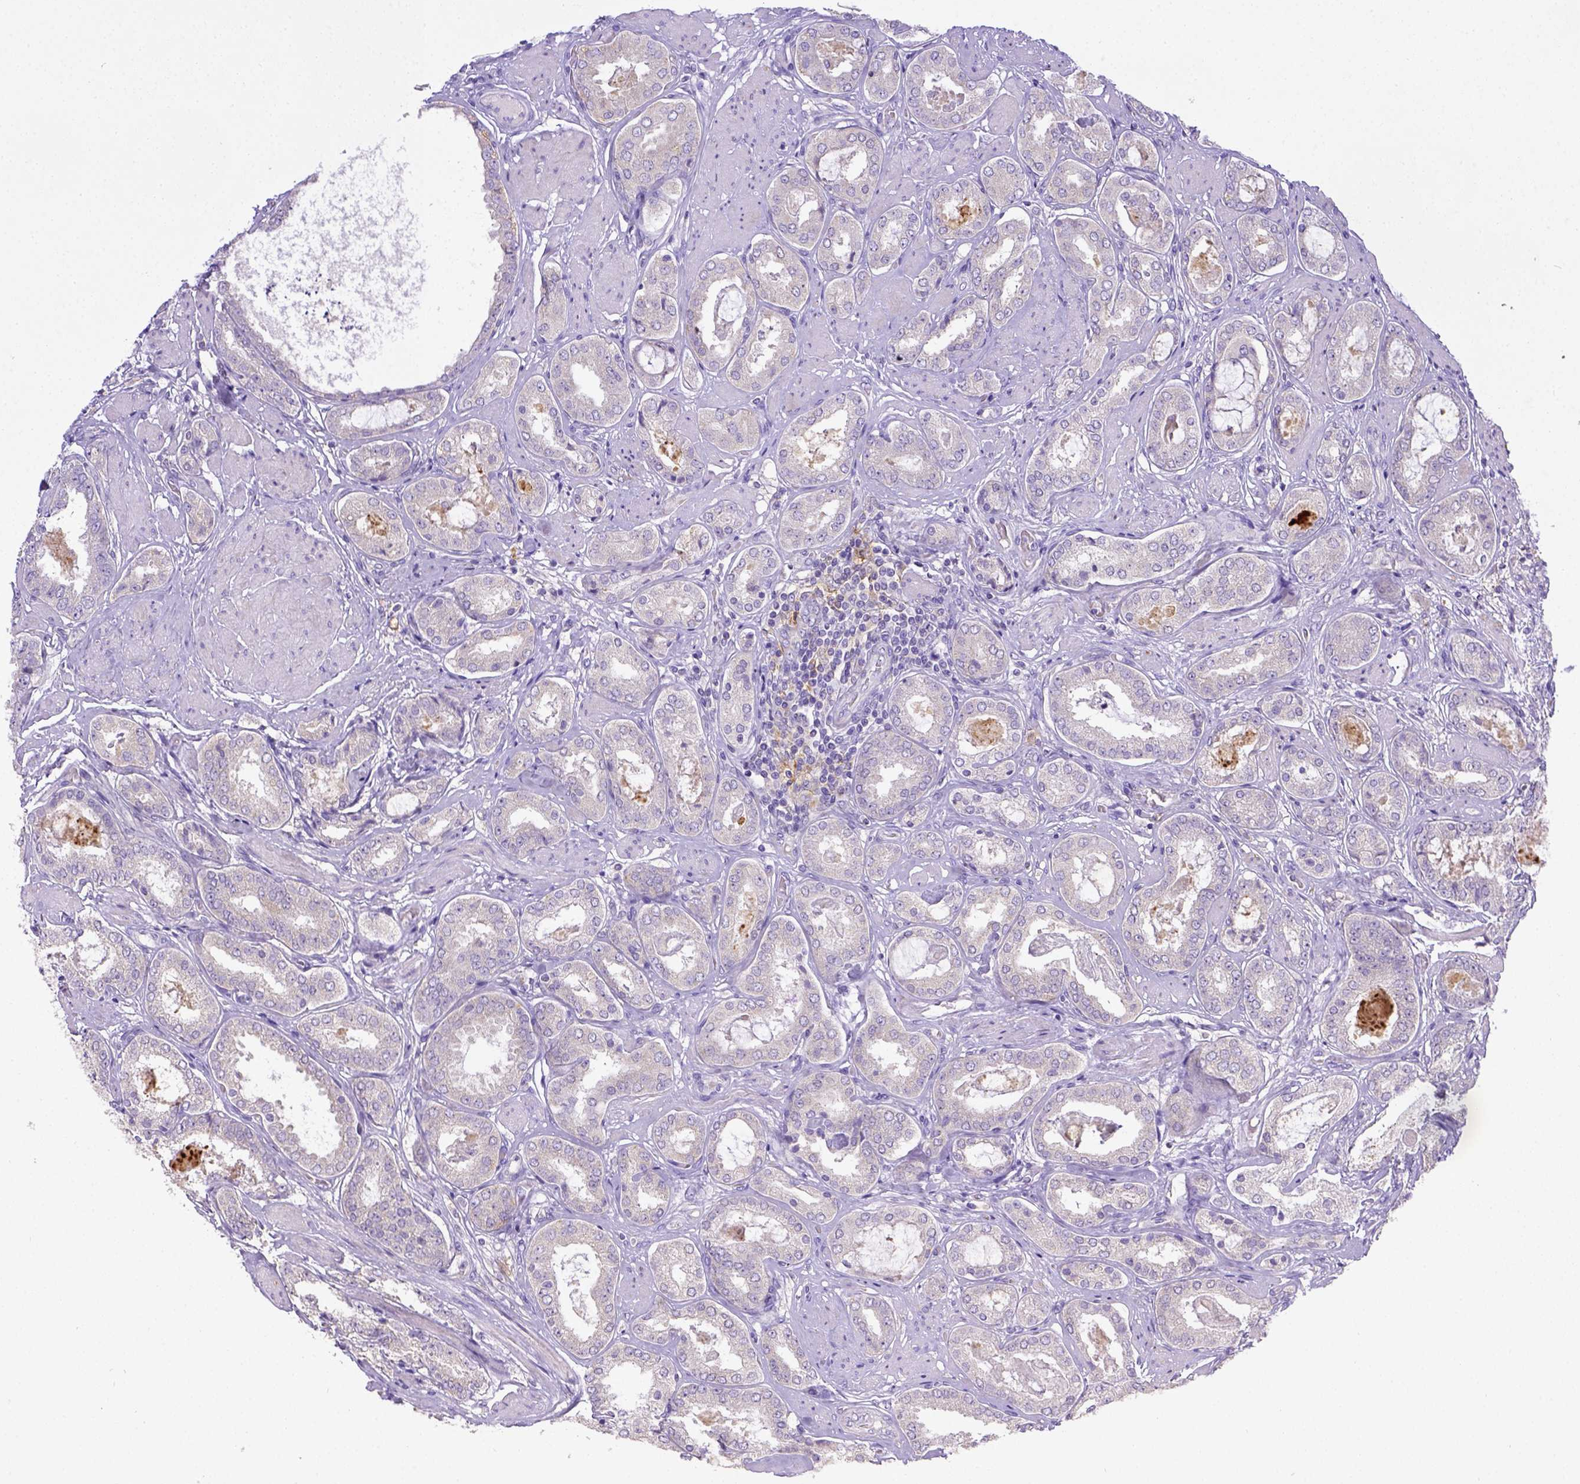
{"staining": {"intensity": "negative", "quantity": "none", "location": "none"}, "tissue": "prostate cancer", "cell_type": "Tumor cells", "image_type": "cancer", "snomed": [{"axis": "morphology", "description": "Adenocarcinoma, High grade"}, {"axis": "topography", "description": "Prostate"}], "caption": "High power microscopy micrograph of an immunohistochemistry (IHC) image of prostate adenocarcinoma (high-grade), revealing no significant staining in tumor cells. (DAB (3,3'-diaminobenzidine) IHC, high magnification).", "gene": "CD40", "patient": {"sex": "male", "age": 63}}